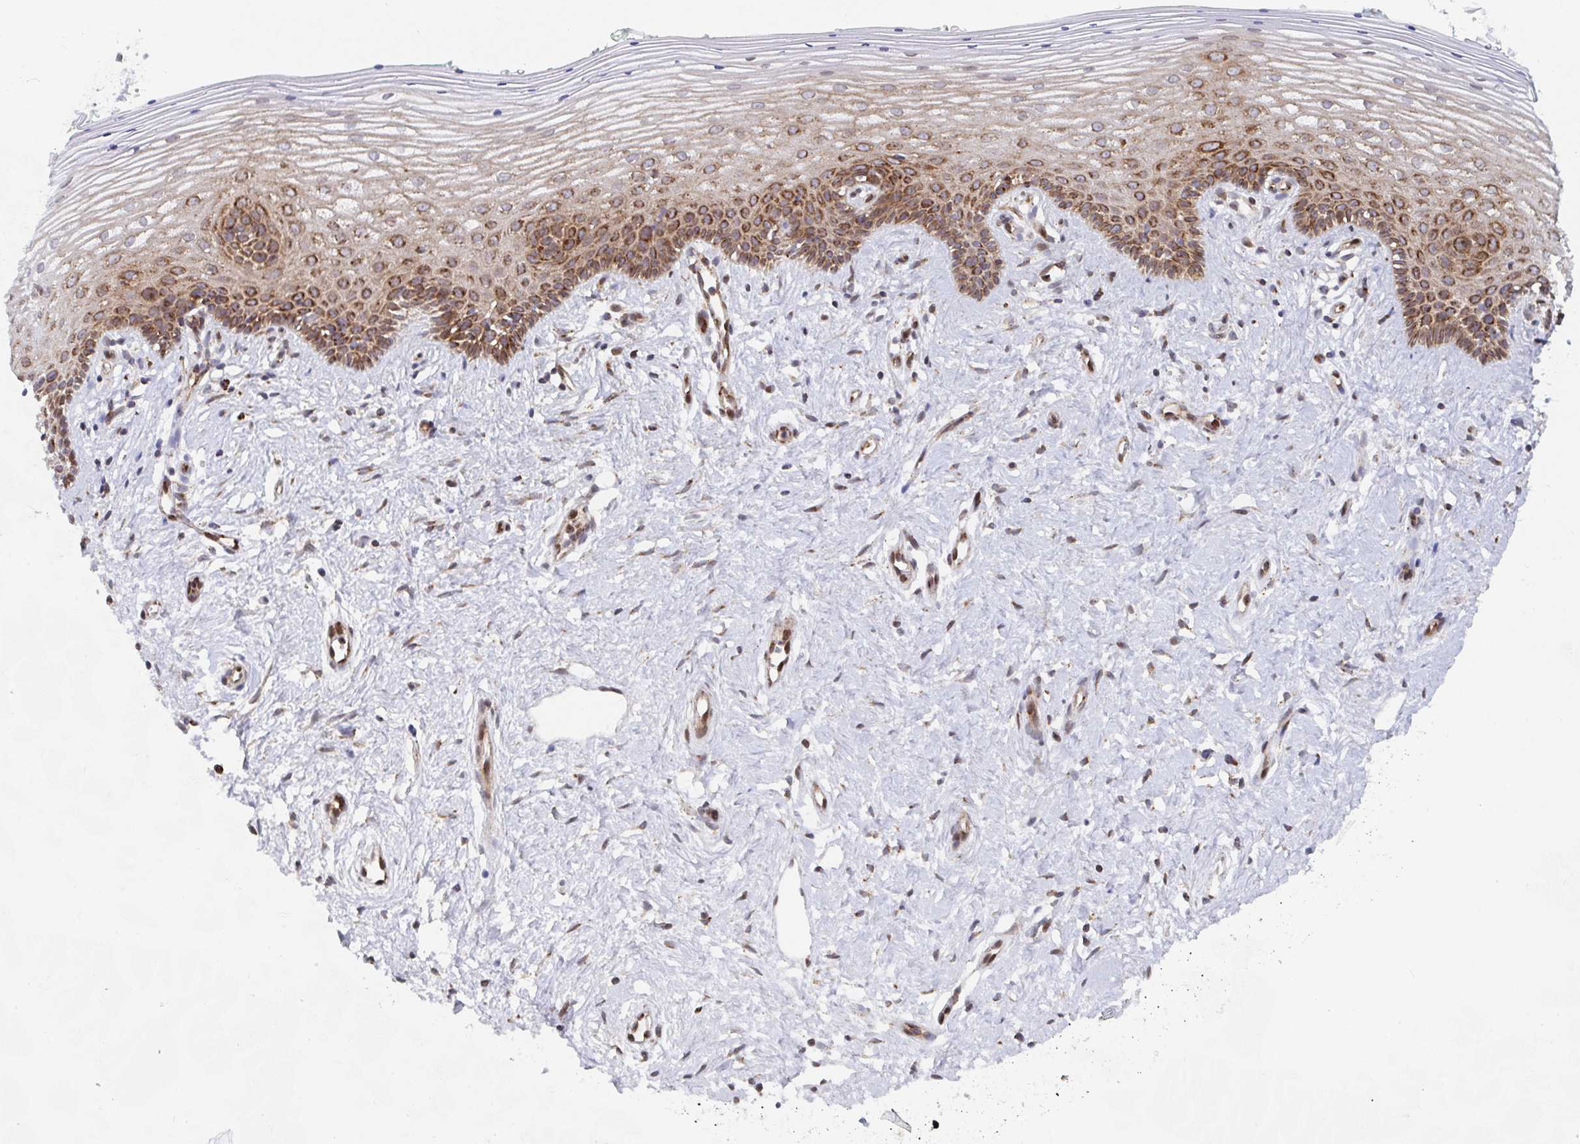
{"staining": {"intensity": "moderate", "quantity": ">75%", "location": "cytoplasmic/membranous"}, "tissue": "vagina", "cell_type": "Squamous epithelial cells", "image_type": "normal", "snomed": [{"axis": "morphology", "description": "Normal tissue, NOS"}, {"axis": "topography", "description": "Vagina"}], "caption": "This photomicrograph shows immunohistochemistry (IHC) staining of normal vagina, with medium moderate cytoplasmic/membranous positivity in approximately >75% of squamous epithelial cells.", "gene": "STARD8", "patient": {"sex": "female", "age": 42}}